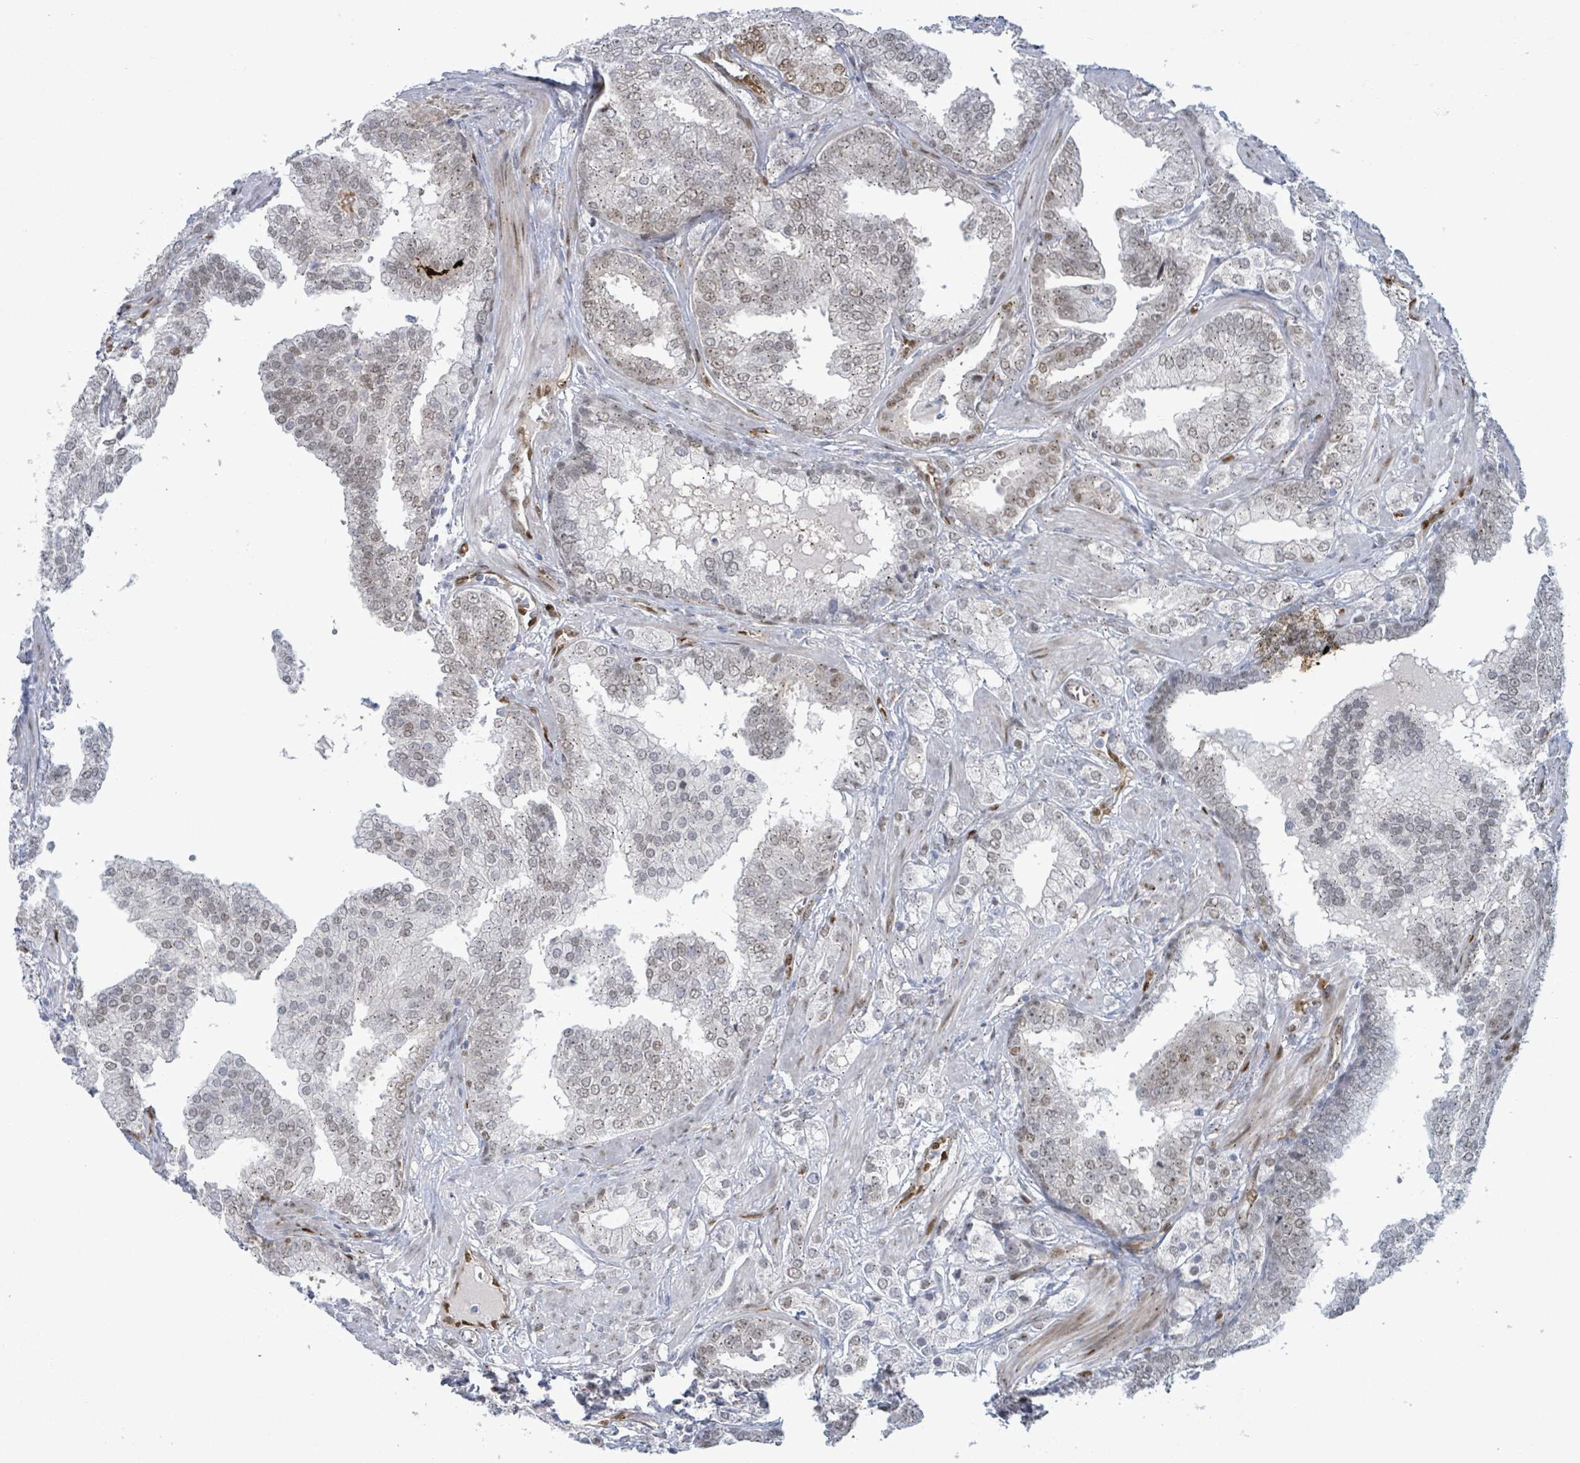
{"staining": {"intensity": "weak", "quantity": "25%-75%", "location": "nuclear"}, "tissue": "prostate cancer", "cell_type": "Tumor cells", "image_type": "cancer", "snomed": [{"axis": "morphology", "description": "Adenocarcinoma, High grade"}, {"axis": "topography", "description": "Prostate"}], "caption": "Immunohistochemistry (IHC) photomicrograph of neoplastic tissue: prostate cancer stained using immunohistochemistry (IHC) shows low levels of weak protein expression localized specifically in the nuclear of tumor cells, appearing as a nuclear brown color.", "gene": "TUSC1", "patient": {"sex": "male", "age": 50}}